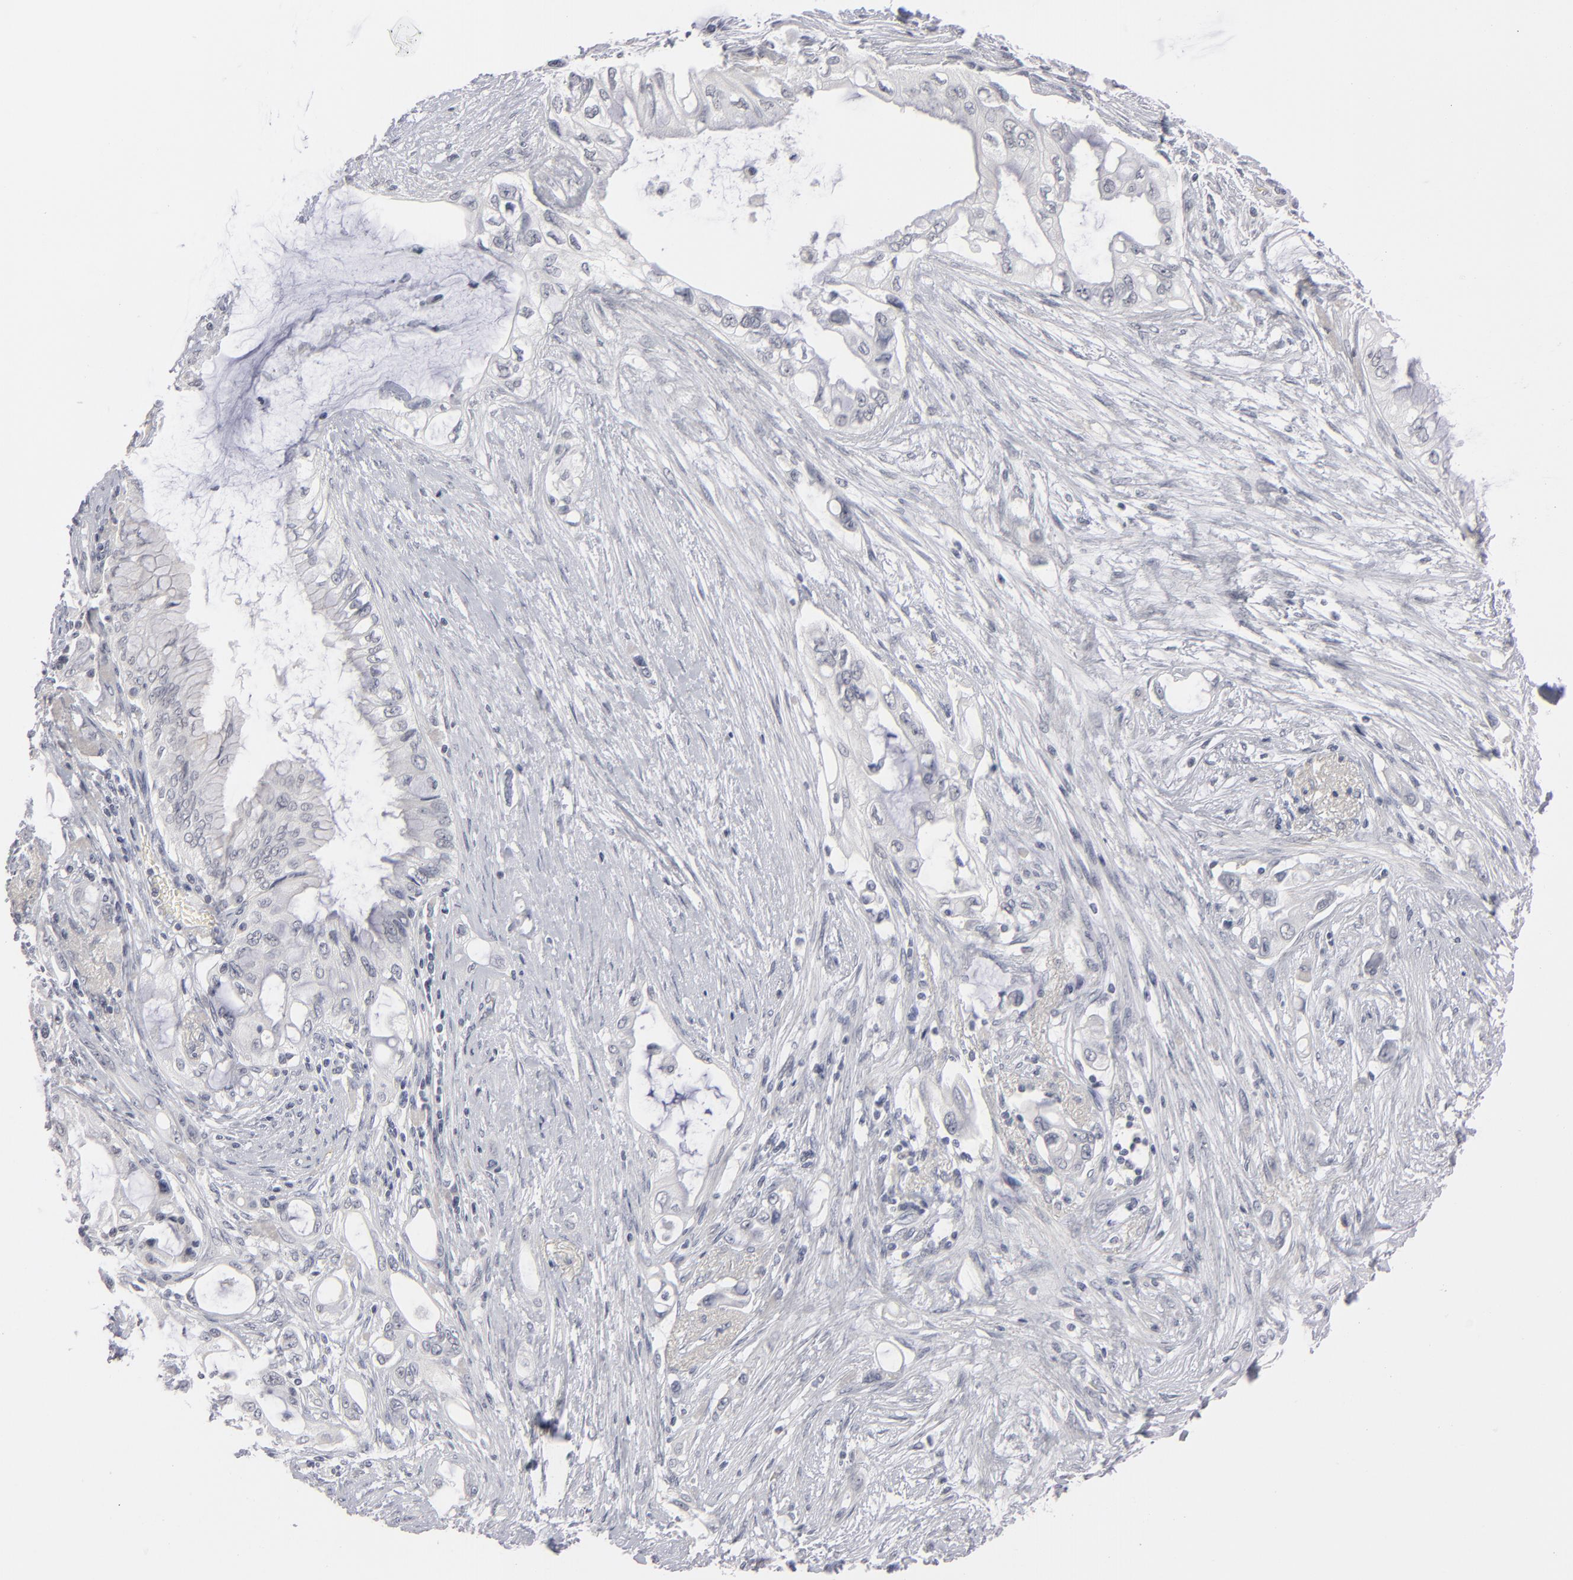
{"staining": {"intensity": "negative", "quantity": "none", "location": "none"}, "tissue": "pancreatic cancer", "cell_type": "Tumor cells", "image_type": "cancer", "snomed": [{"axis": "morphology", "description": "Adenocarcinoma, NOS"}, {"axis": "topography", "description": "Pancreas"}], "caption": "A photomicrograph of human pancreatic cancer is negative for staining in tumor cells. (DAB immunohistochemistry visualized using brightfield microscopy, high magnification).", "gene": "KIAA1210", "patient": {"sex": "female", "age": 70}}